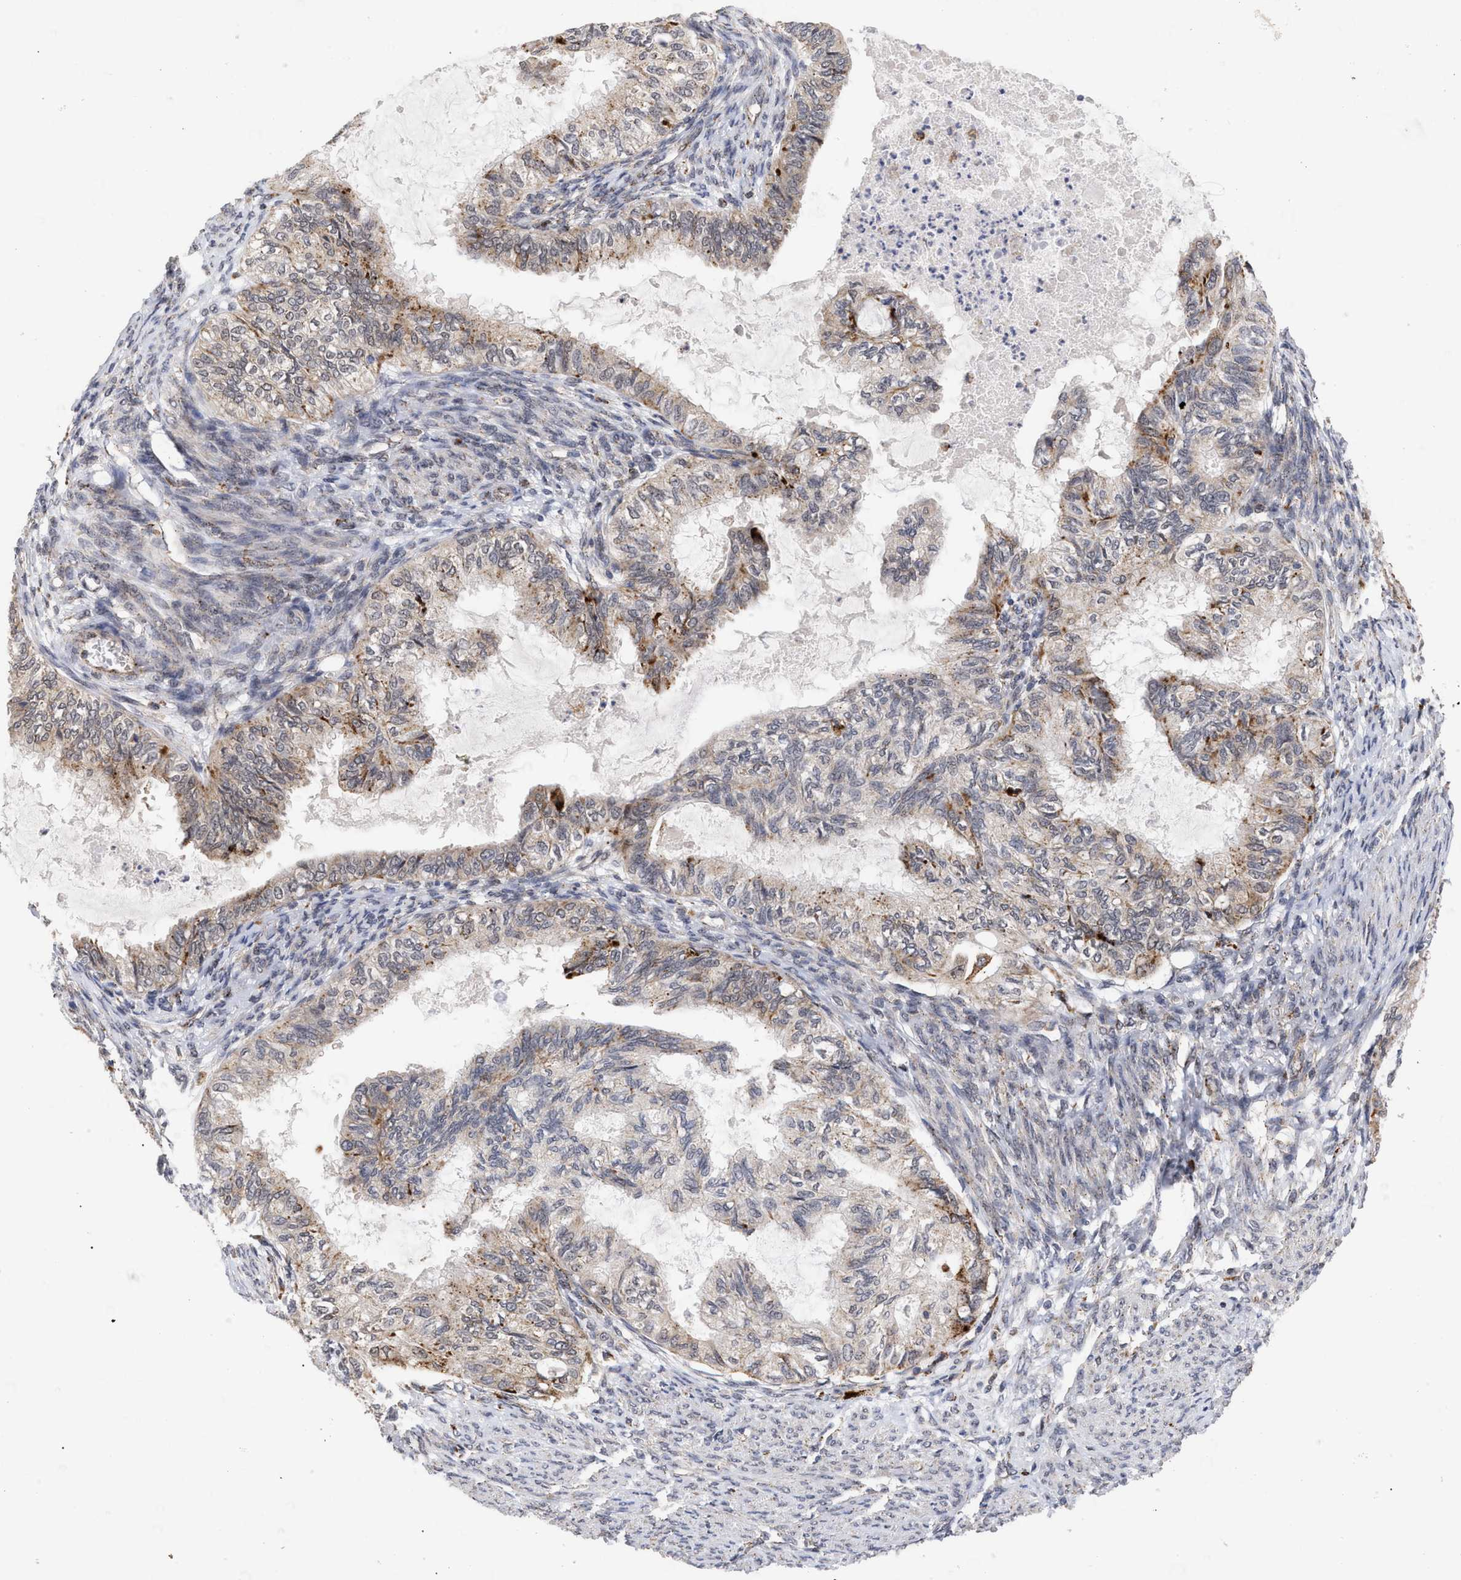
{"staining": {"intensity": "moderate", "quantity": "25%-75%", "location": "cytoplasmic/membranous"}, "tissue": "cervical cancer", "cell_type": "Tumor cells", "image_type": "cancer", "snomed": [{"axis": "morphology", "description": "Normal tissue, NOS"}, {"axis": "morphology", "description": "Adenocarcinoma, NOS"}, {"axis": "topography", "description": "Cervix"}, {"axis": "topography", "description": "Endometrium"}], "caption": "Tumor cells reveal medium levels of moderate cytoplasmic/membranous staining in approximately 25%-75% of cells in human cervical cancer.", "gene": "UPF1", "patient": {"sex": "female", "age": 86}}